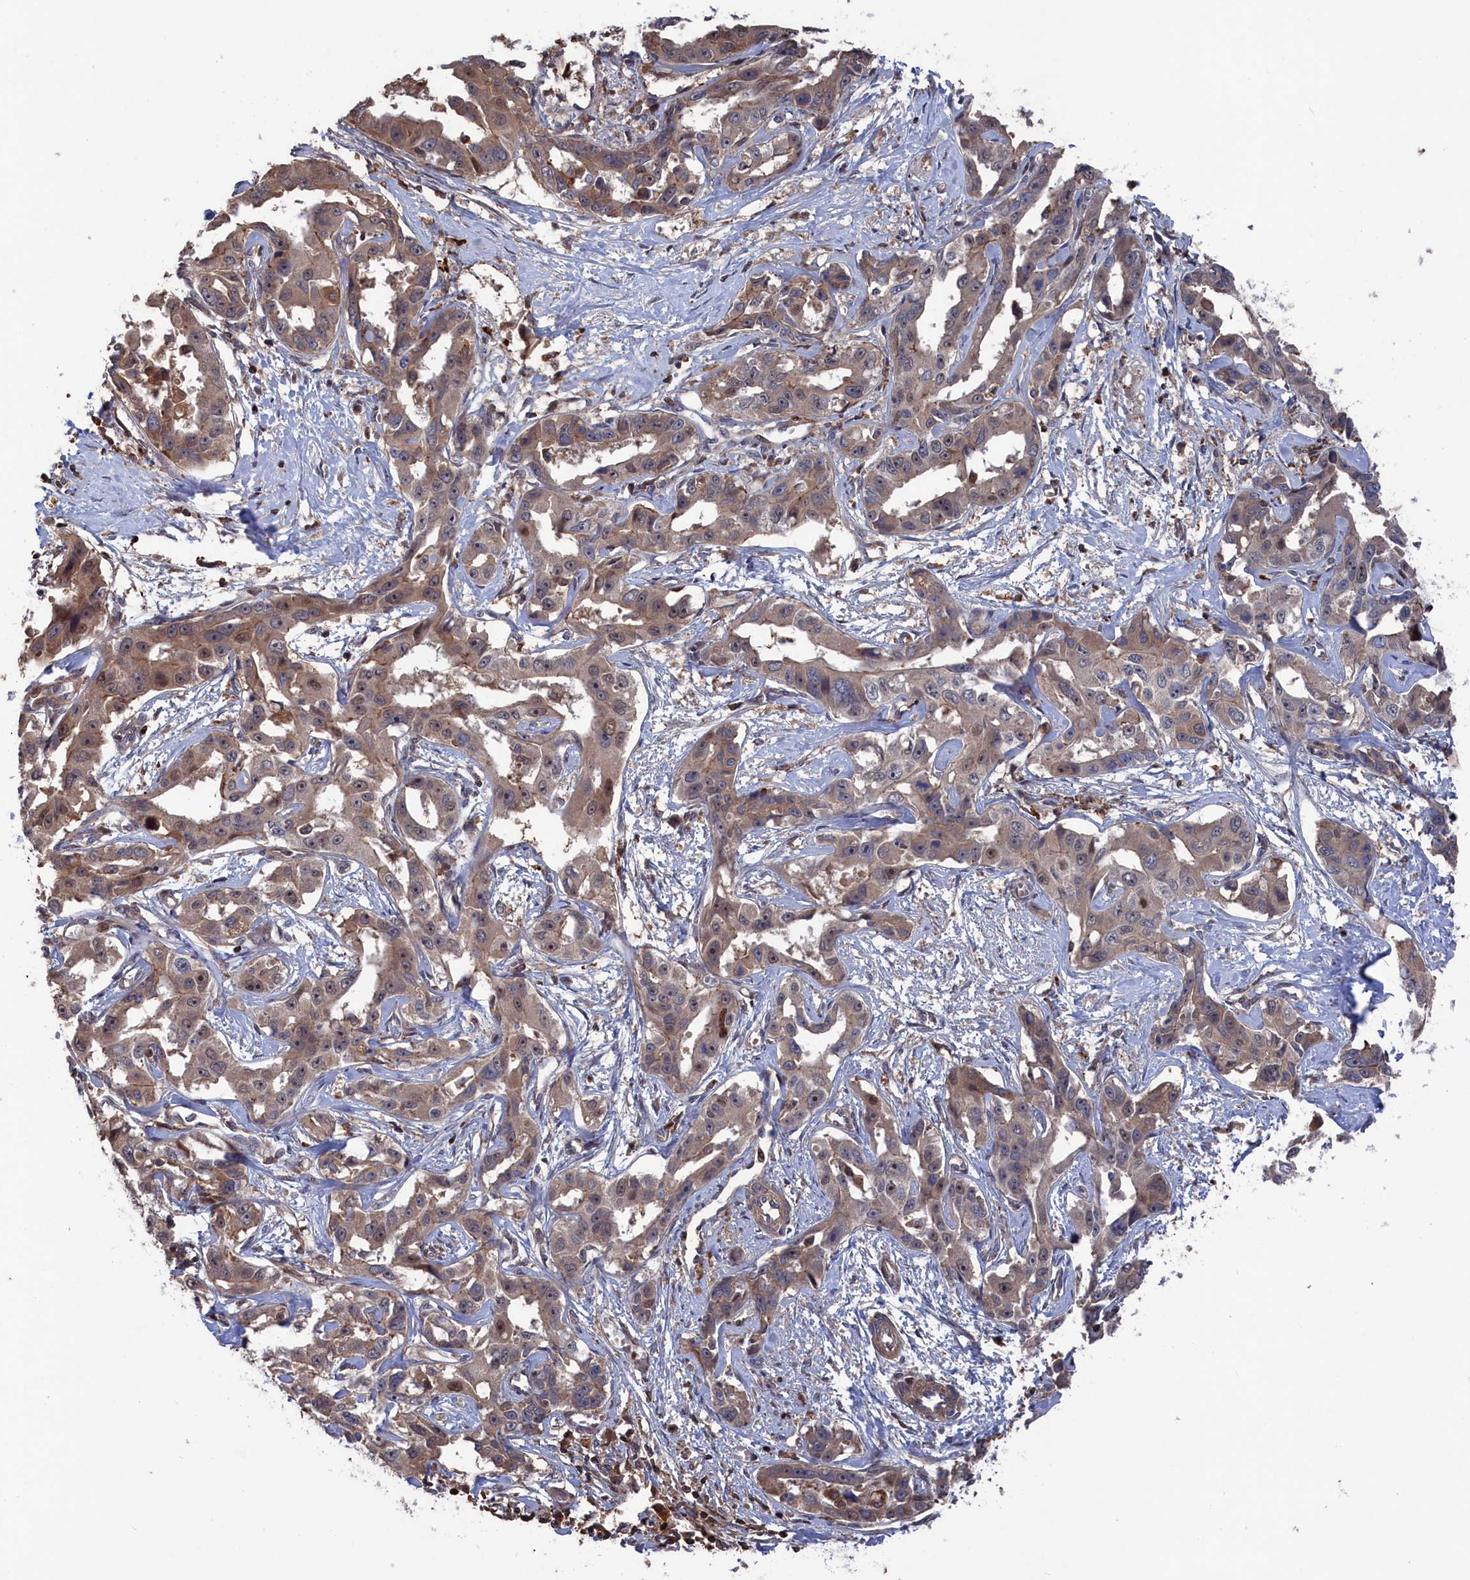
{"staining": {"intensity": "weak", "quantity": ">75%", "location": "cytoplasmic/membranous,nuclear"}, "tissue": "liver cancer", "cell_type": "Tumor cells", "image_type": "cancer", "snomed": [{"axis": "morphology", "description": "Cholangiocarcinoma"}, {"axis": "topography", "description": "Liver"}], "caption": "Protein expression analysis of cholangiocarcinoma (liver) exhibits weak cytoplasmic/membranous and nuclear positivity in about >75% of tumor cells.", "gene": "PLA2G15", "patient": {"sex": "male", "age": 59}}